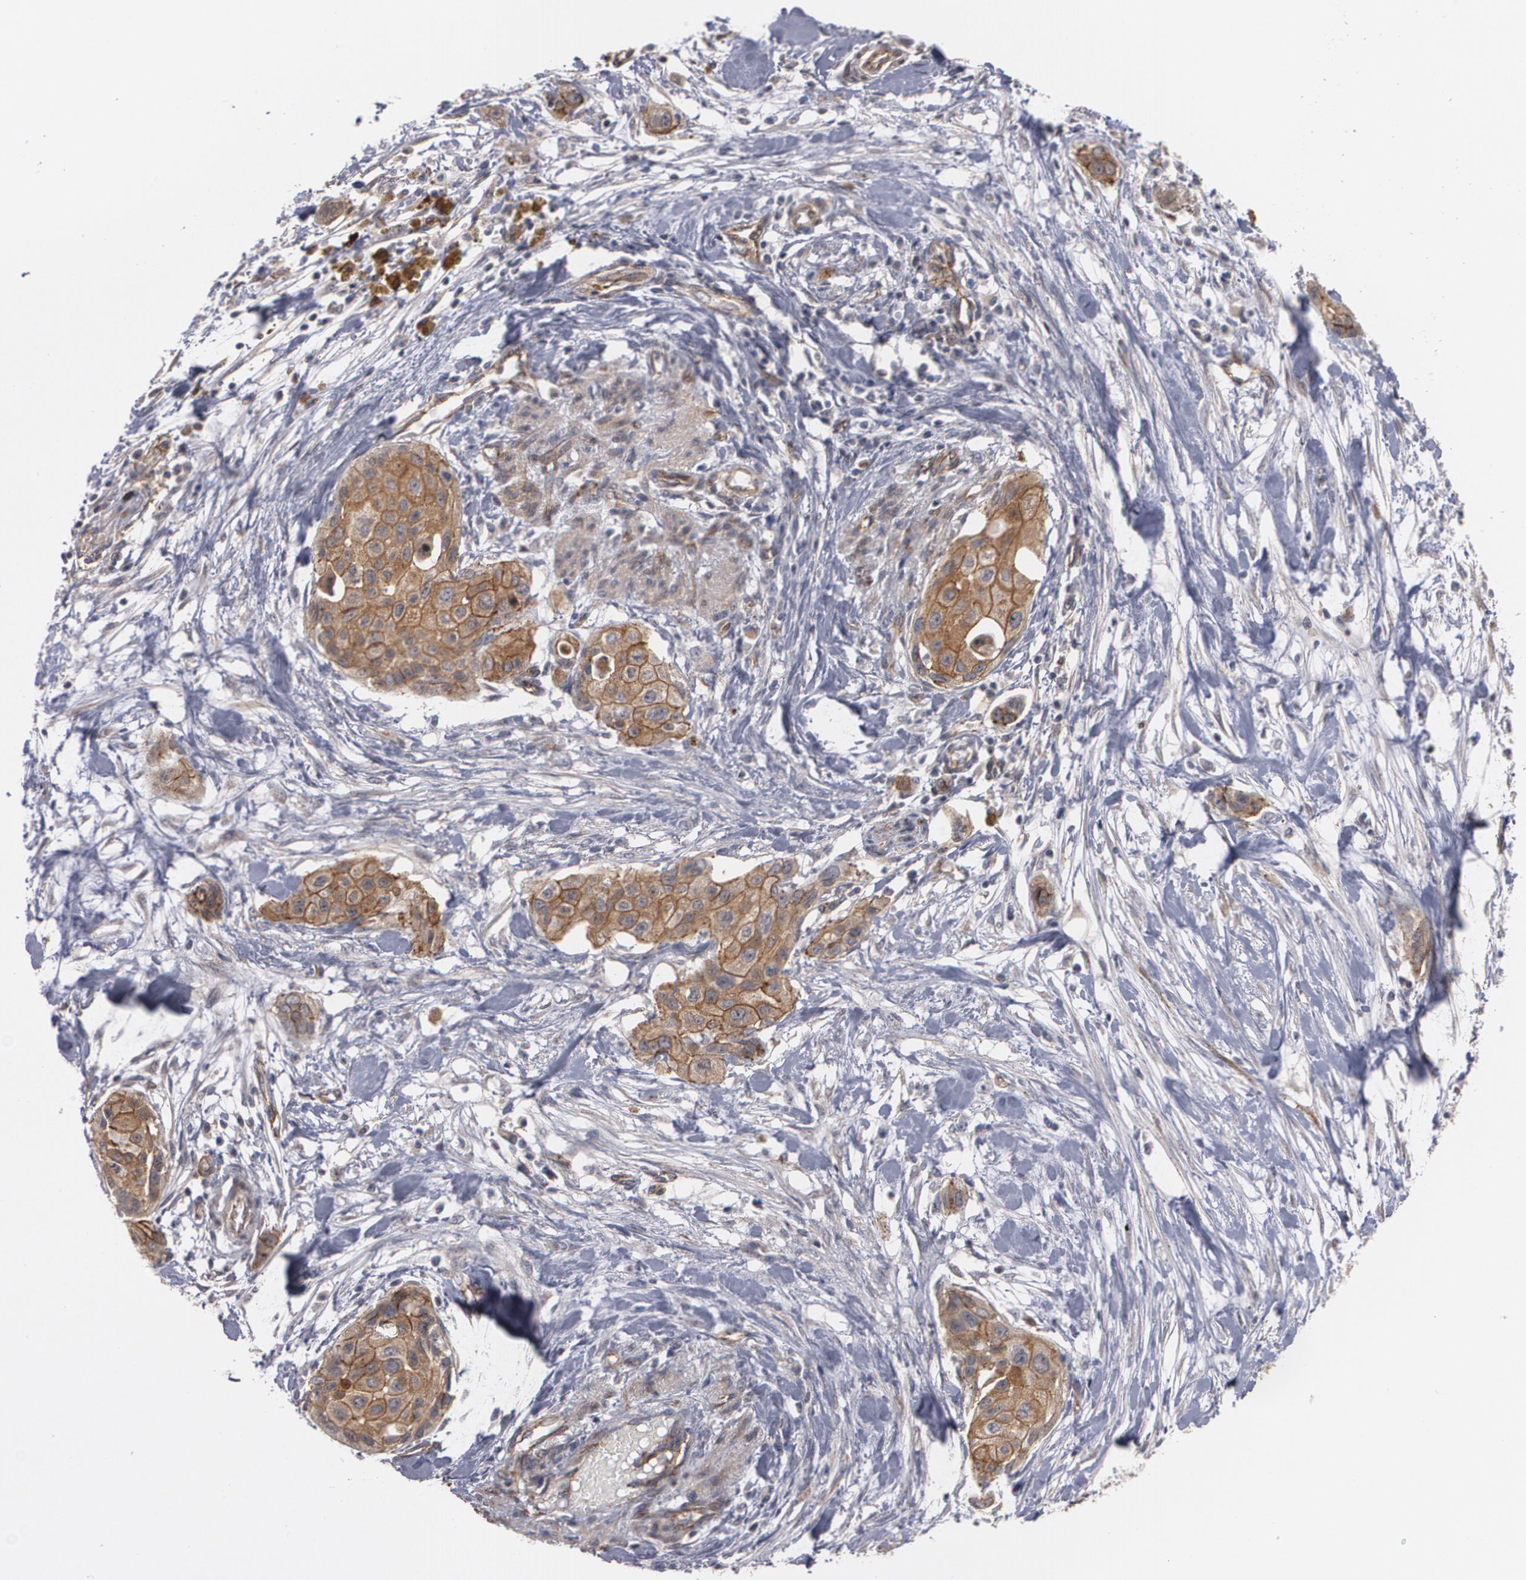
{"staining": {"intensity": "moderate", "quantity": ">75%", "location": "cytoplasmic/membranous"}, "tissue": "pancreatic cancer", "cell_type": "Tumor cells", "image_type": "cancer", "snomed": [{"axis": "morphology", "description": "Adenocarcinoma, NOS"}, {"axis": "topography", "description": "Pancreas"}], "caption": "An image of pancreatic cancer stained for a protein exhibits moderate cytoplasmic/membranous brown staining in tumor cells.", "gene": "TJP1", "patient": {"sex": "female", "age": 60}}